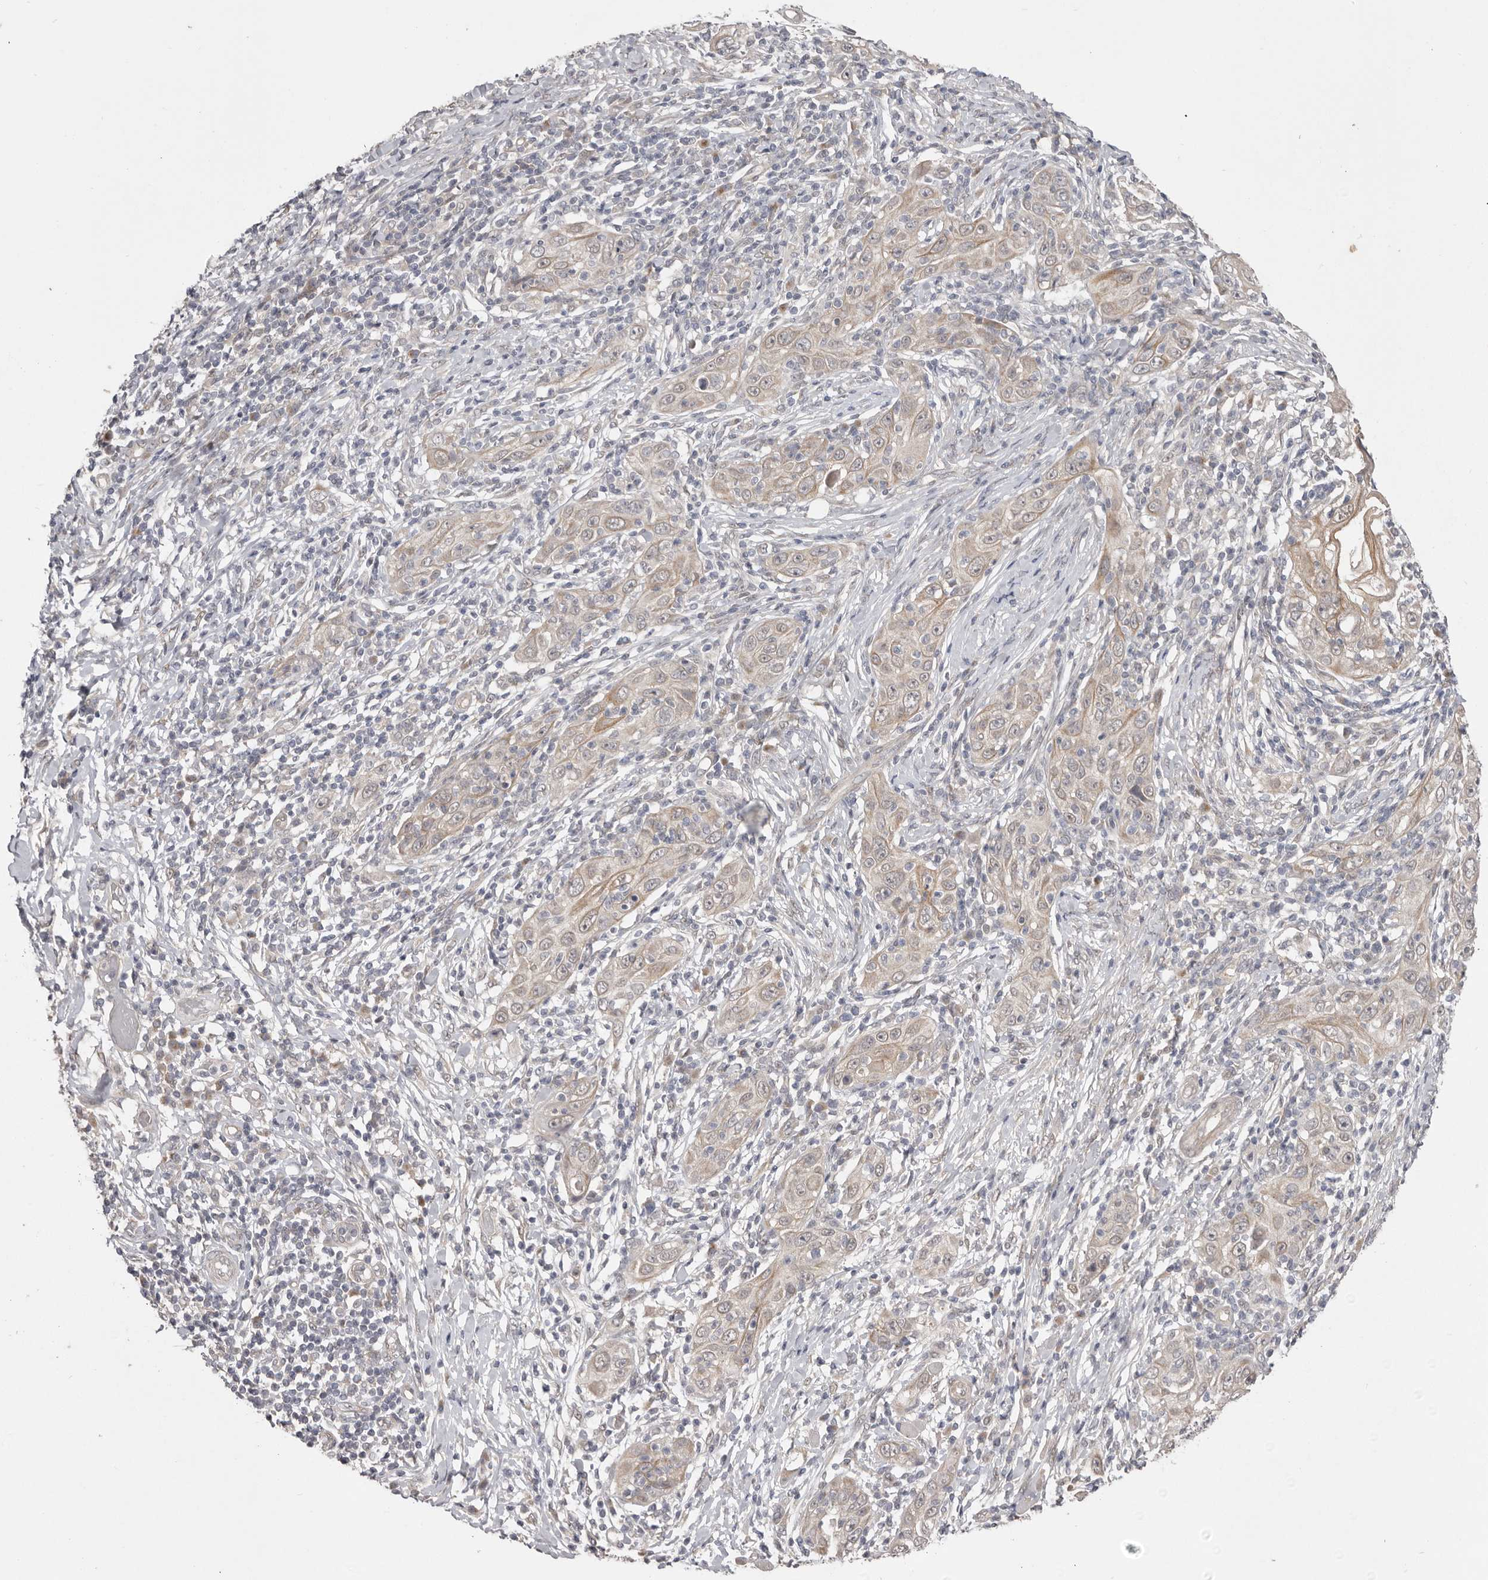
{"staining": {"intensity": "weak", "quantity": ">75%", "location": "cytoplasmic/membranous"}, "tissue": "skin cancer", "cell_type": "Tumor cells", "image_type": "cancer", "snomed": [{"axis": "morphology", "description": "Squamous cell carcinoma, NOS"}, {"axis": "topography", "description": "Skin"}], "caption": "Immunohistochemistry (DAB) staining of human skin cancer (squamous cell carcinoma) reveals weak cytoplasmic/membranous protein staining in approximately >75% of tumor cells.", "gene": "NSUN4", "patient": {"sex": "female", "age": 88}}